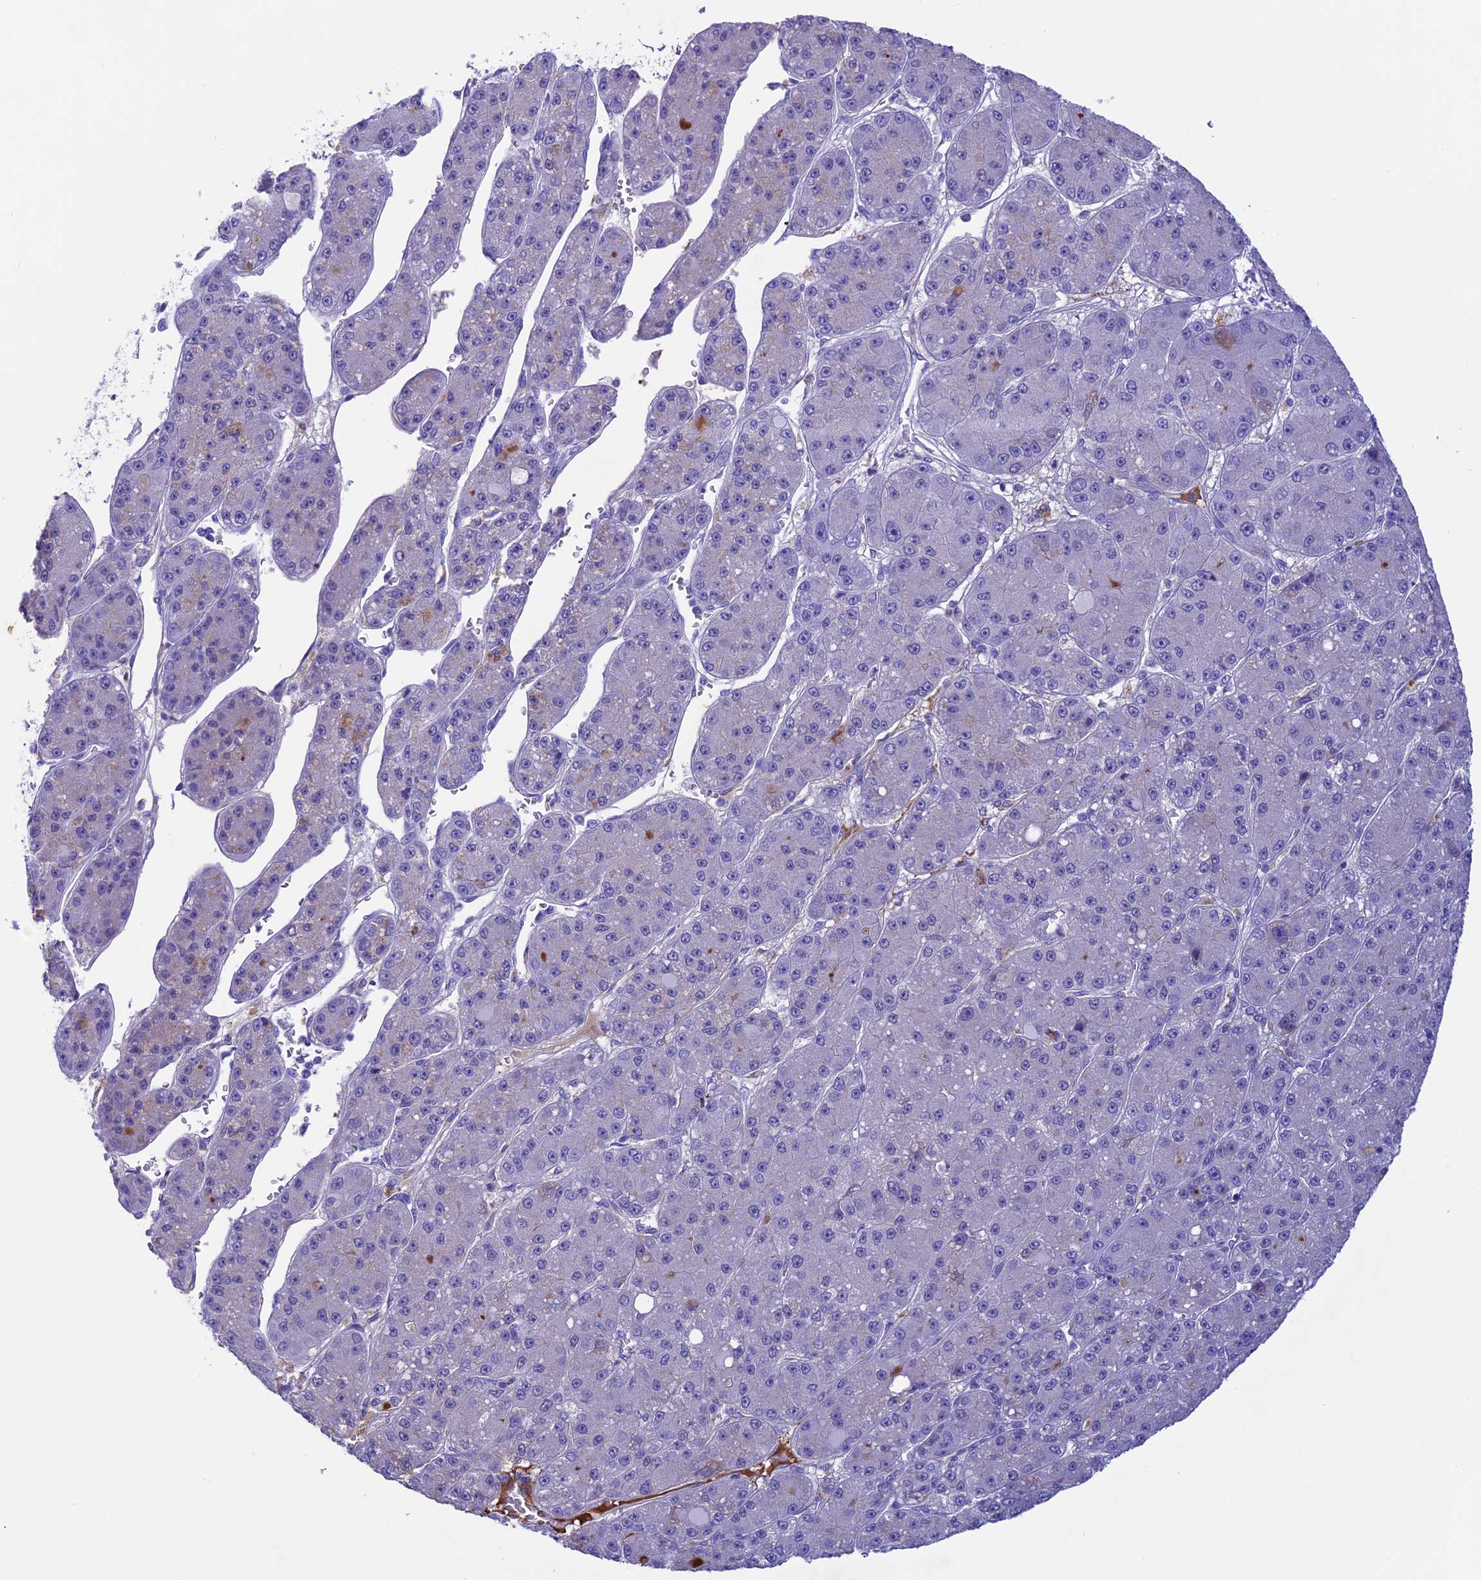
{"staining": {"intensity": "negative", "quantity": "none", "location": "none"}, "tissue": "liver cancer", "cell_type": "Tumor cells", "image_type": "cancer", "snomed": [{"axis": "morphology", "description": "Carcinoma, Hepatocellular, NOS"}, {"axis": "topography", "description": "Liver"}], "caption": "The immunohistochemistry (IHC) micrograph has no significant positivity in tumor cells of hepatocellular carcinoma (liver) tissue.", "gene": "IGSF6", "patient": {"sex": "male", "age": 67}}